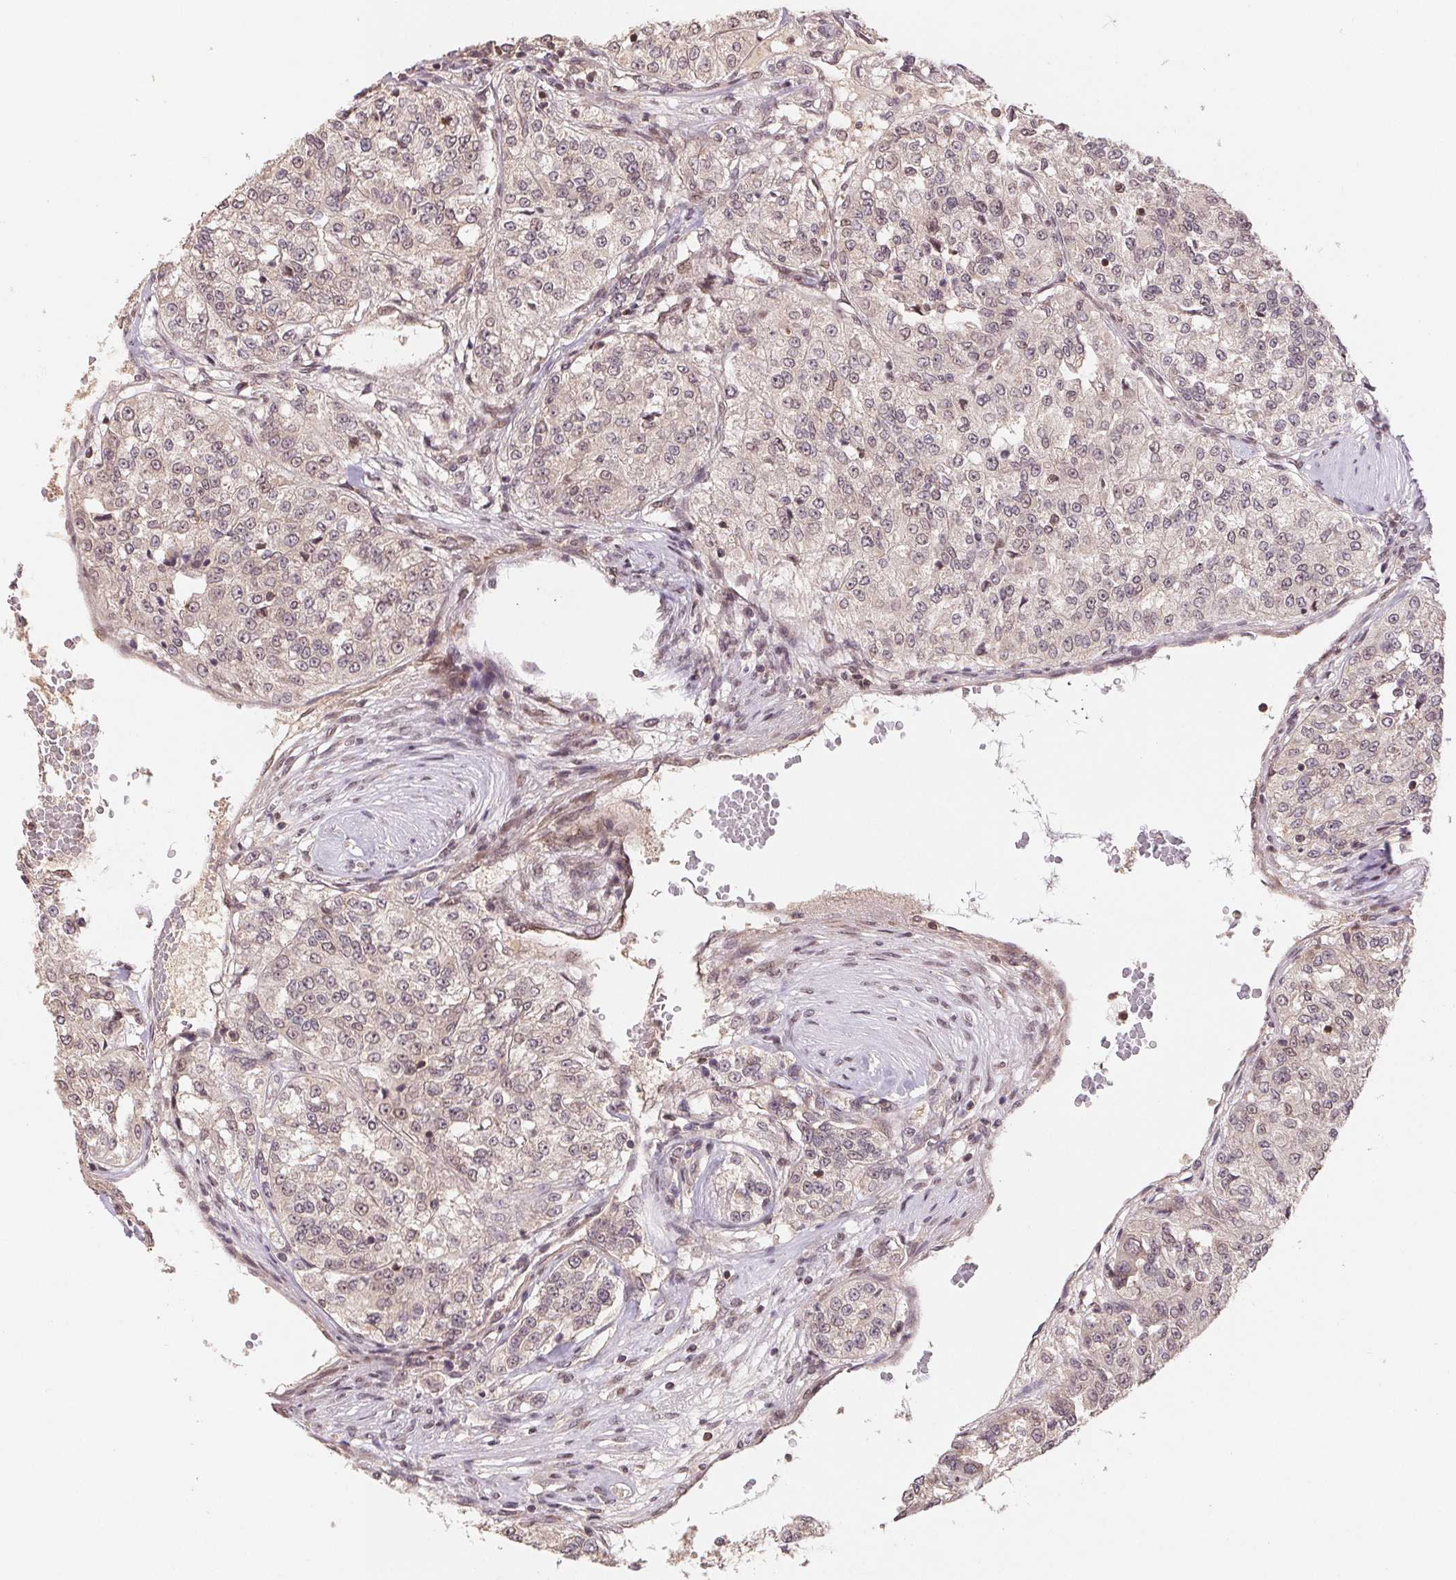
{"staining": {"intensity": "negative", "quantity": "none", "location": "none"}, "tissue": "renal cancer", "cell_type": "Tumor cells", "image_type": "cancer", "snomed": [{"axis": "morphology", "description": "Adenocarcinoma, NOS"}, {"axis": "topography", "description": "Kidney"}], "caption": "Tumor cells show no significant staining in renal cancer (adenocarcinoma).", "gene": "HMGN3", "patient": {"sex": "female", "age": 63}}